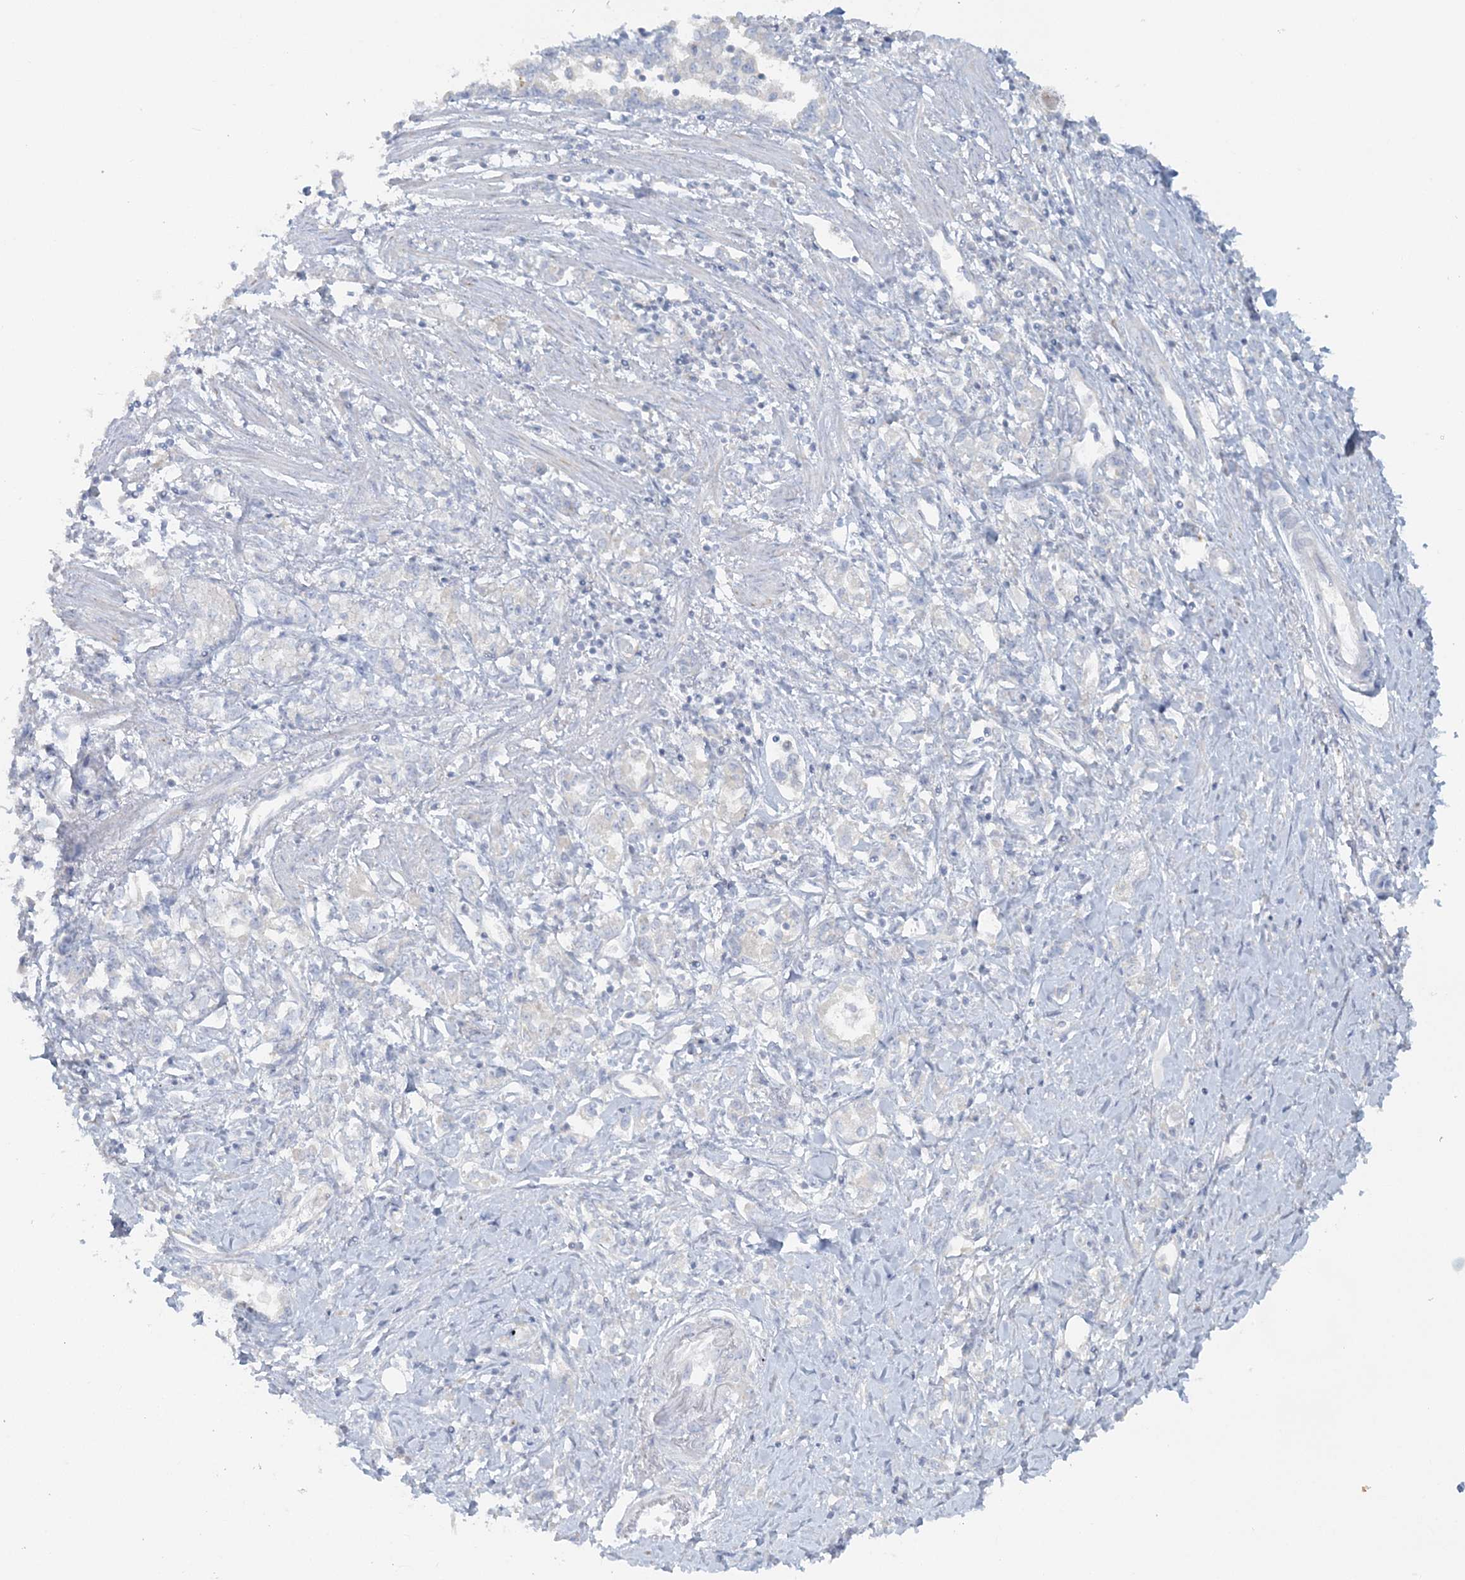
{"staining": {"intensity": "negative", "quantity": "none", "location": "none"}, "tissue": "stomach cancer", "cell_type": "Tumor cells", "image_type": "cancer", "snomed": [{"axis": "morphology", "description": "Adenocarcinoma, NOS"}, {"axis": "topography", "description": "Stomach"}], "caption": "Protein analysis of stomach adenocarcinoma shows no significant staining in tumor cells. Nuclei are stained in blue.", "gene": "TBC1D5", "patient": {"sex": "female", "age": 76}}